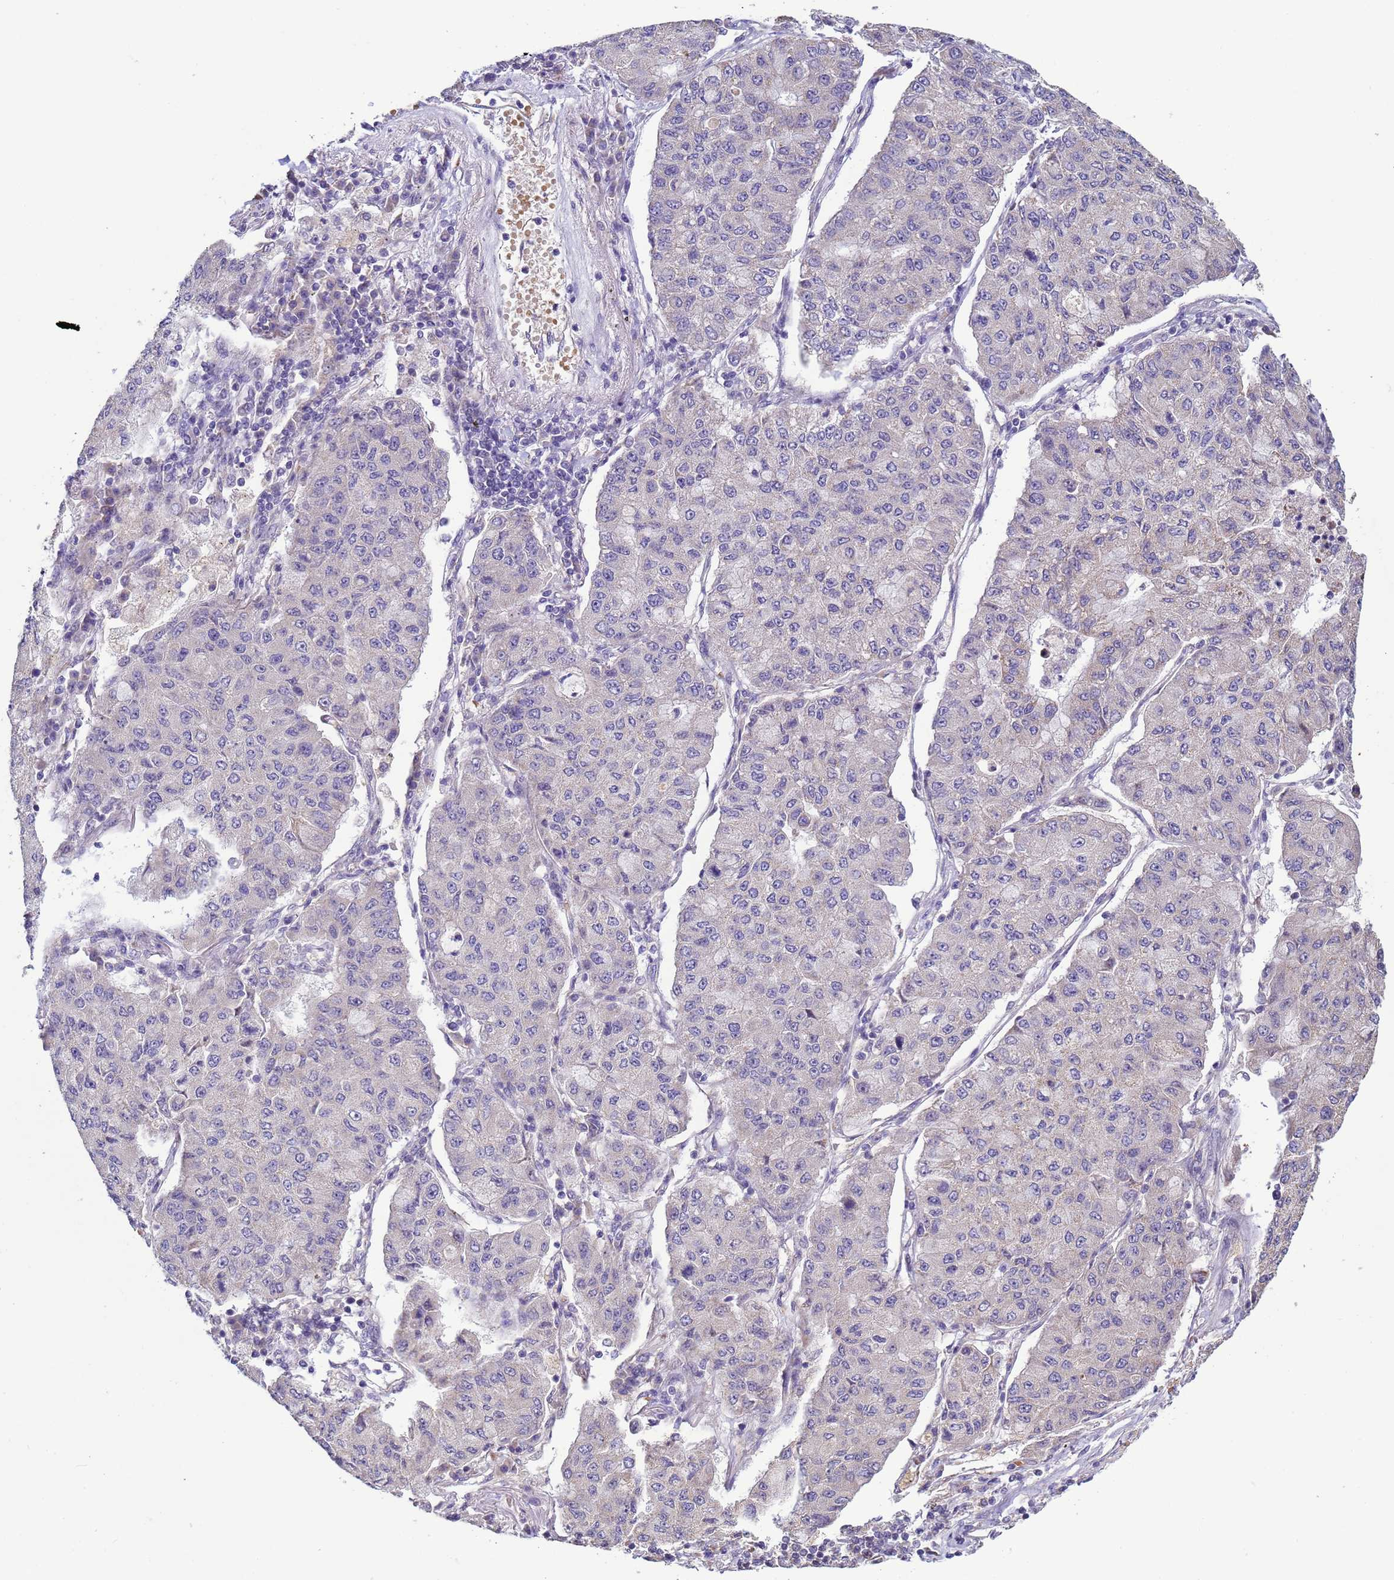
{"staining": {"intensity": "negative", "quantity": "none", "location": "none"}, "tissue": "lung cancer", "cell_type": "Tumor cells", "image_type": "cancer", "snomed": [{"axis": "morphology", "description": "Squamous cell carcinoma, NOS"}, {"axis": "topography", "description": "Lung"}], "caption": "Tumor cells show no significant protein expression in lung cancer (squamous cell carcinoma). The staining was performed using DAB (3,3'-diaminobenzidine) to visualize the protein expression in brown, while the nuclei were stained in blue with hematoxylin (Magnification: 20x).", "gene": "CLHC1", "patient": {"sex": "male", "age": 74}}